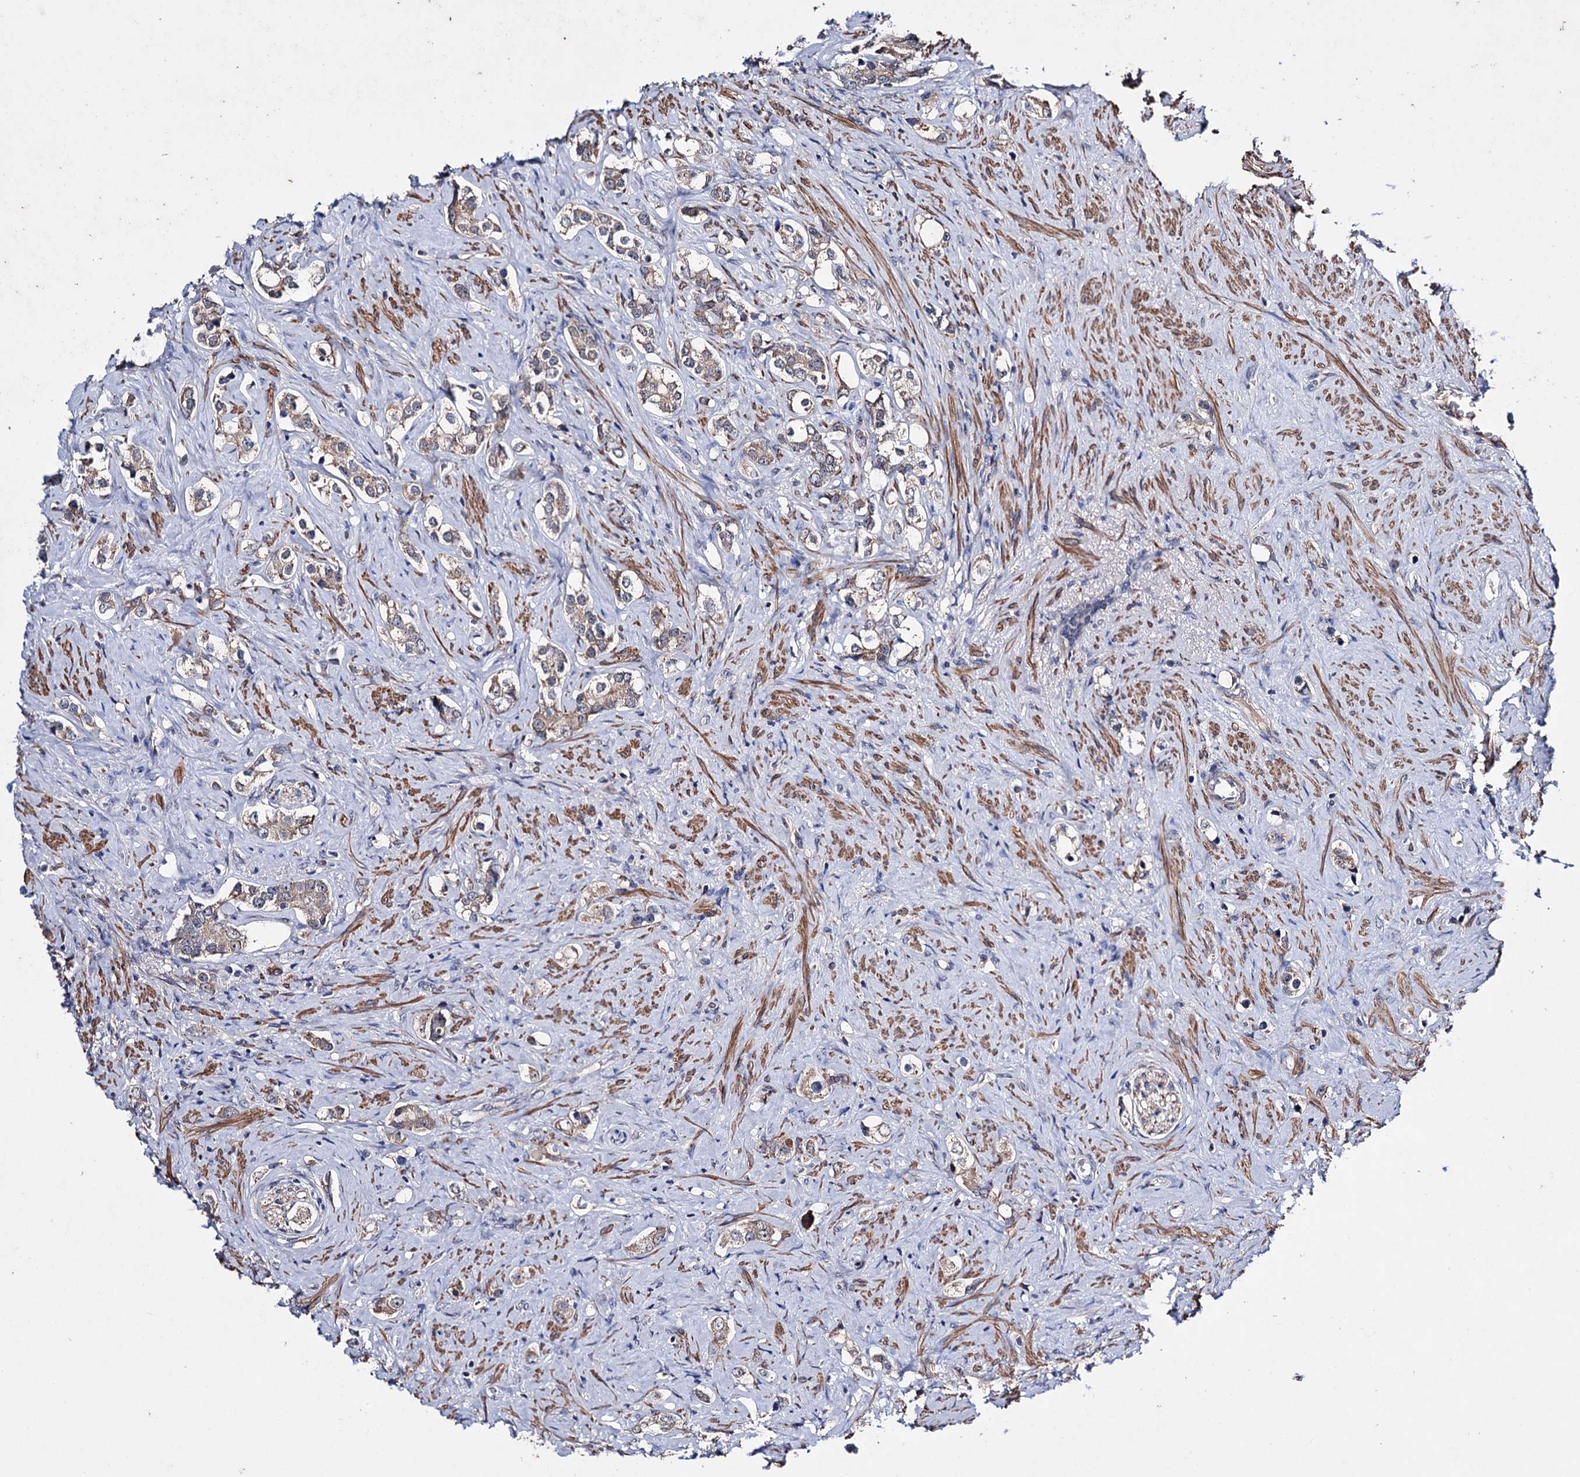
{"staining": {"intensity": "moderate", "quantity": ">75%", "location": "cytoplasmic/membranous"}, "tissue": "prostate cancer", "cell_type": "Tumor cells", "image_type": "cancer", "snomed": [{"axis": "morphology", "description": "Adenocarcinoma, High grade"}, {"axis": "topography", "description": "Prostate"}], "caption": "Immunohistochemistry (IHC) micrograph of human adenocarcinoma (high-grade) (prostate) stained for a protein (brown), which exhibits medium levels of moderate cytoplasmic/membranous staining in approximately >75% of tumor cells.", "gene": "CLPB", "patient": {"sex": "male", "age": 63}}